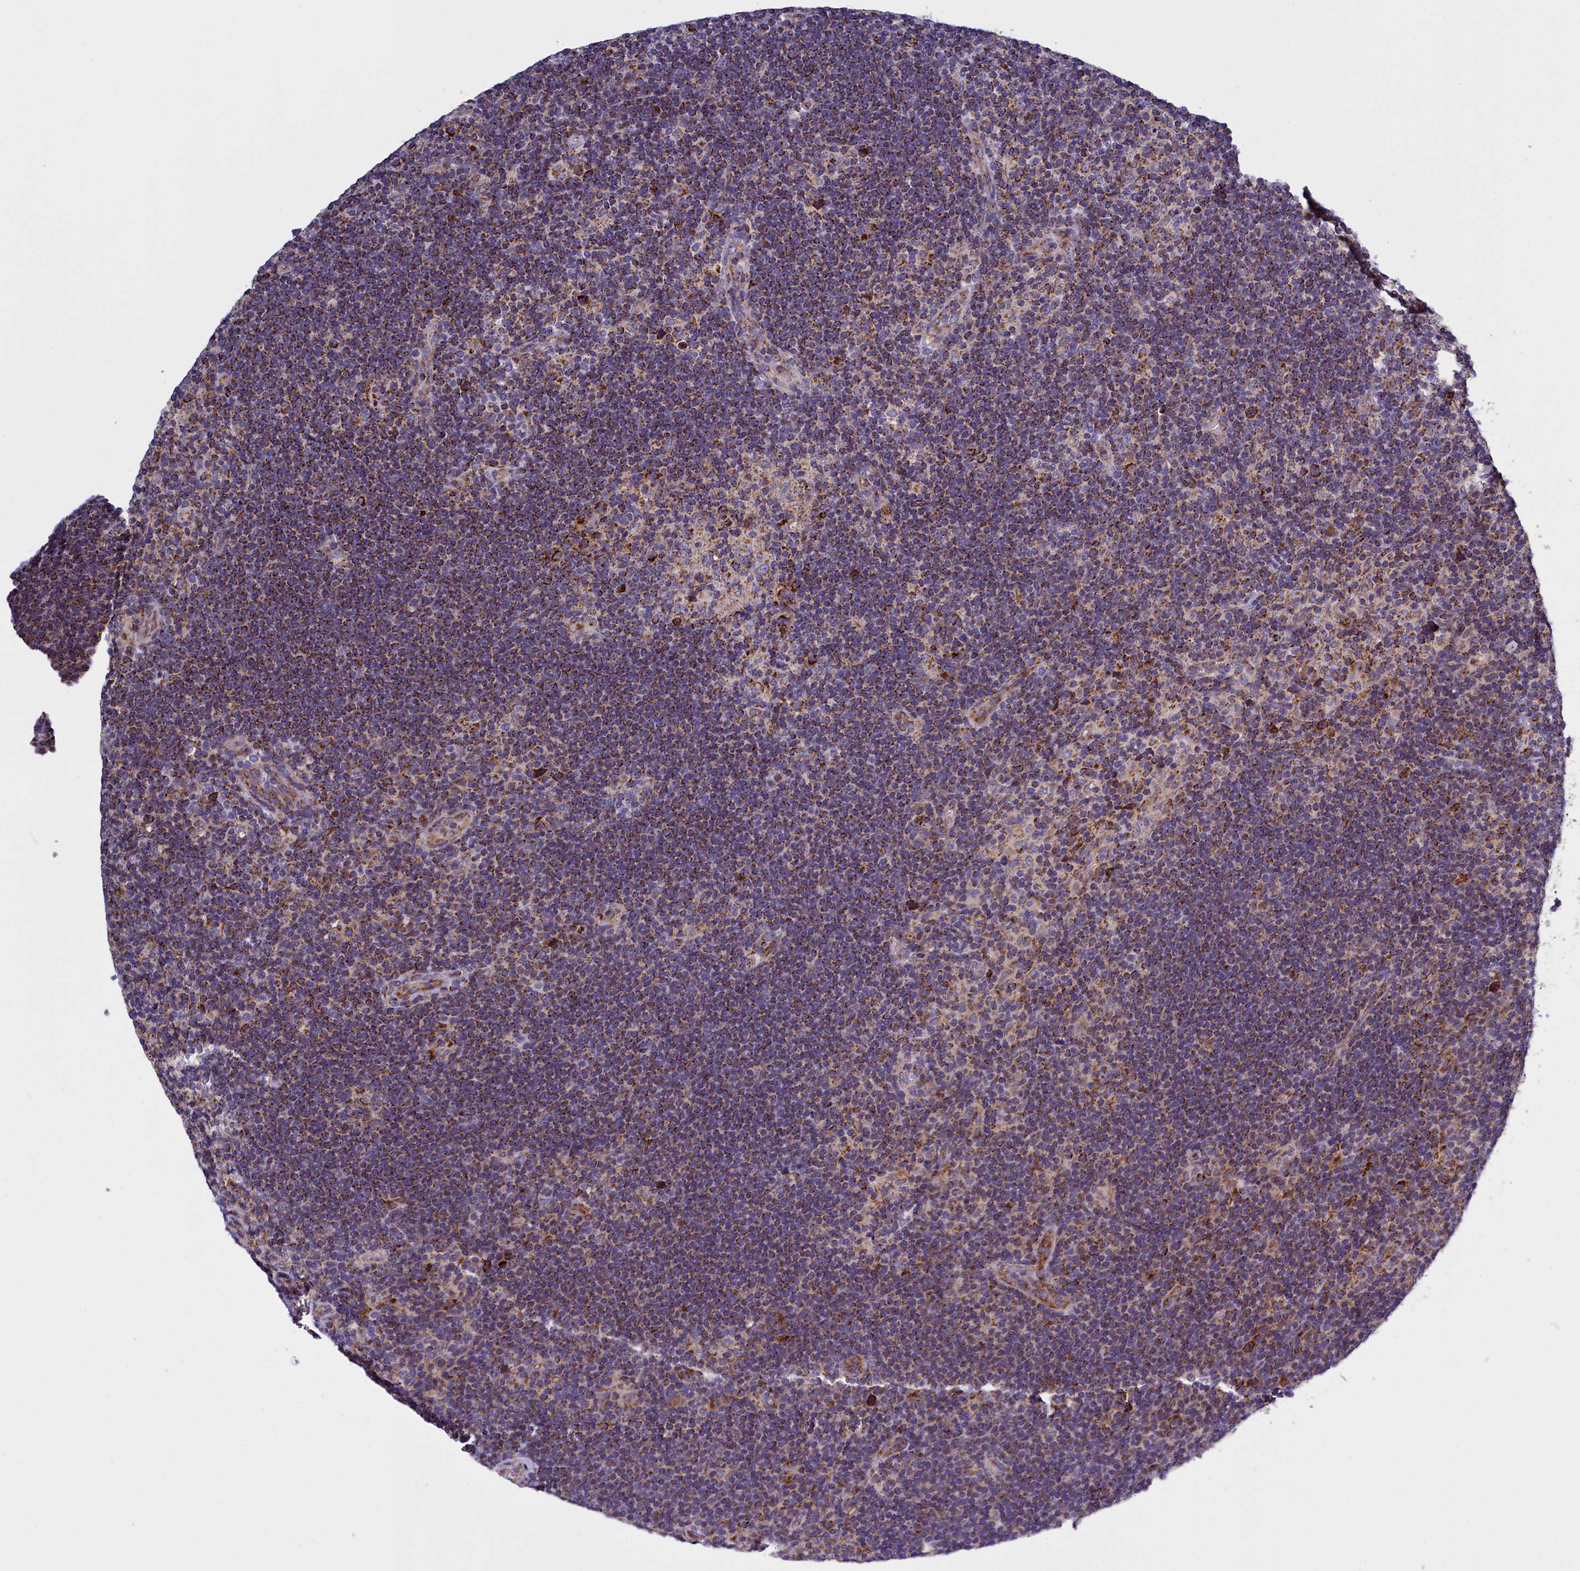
{"staining": {"intensity": "moderate", "quantity": ">75%", "location": "cytoplasmic/membranous"}, "tissue": "lymphoma", "cell_type": "Tumor cells", "image_type": "cancer", "snomed": [{"axis": "morphology", "description": "Hodgkin's disease, NOS"}, {"axis": "topography", "description": "Lymph node"}], "caption": "This histopathology image exhibits immunohistochemistry (IHC) staining of Hodgkin's disease, with medium moderate cytoplasmic/membranous positivity in about >75% of tumor cells.", "gene": "IFT122", "patient": {"sex": "female", "age": 57}}